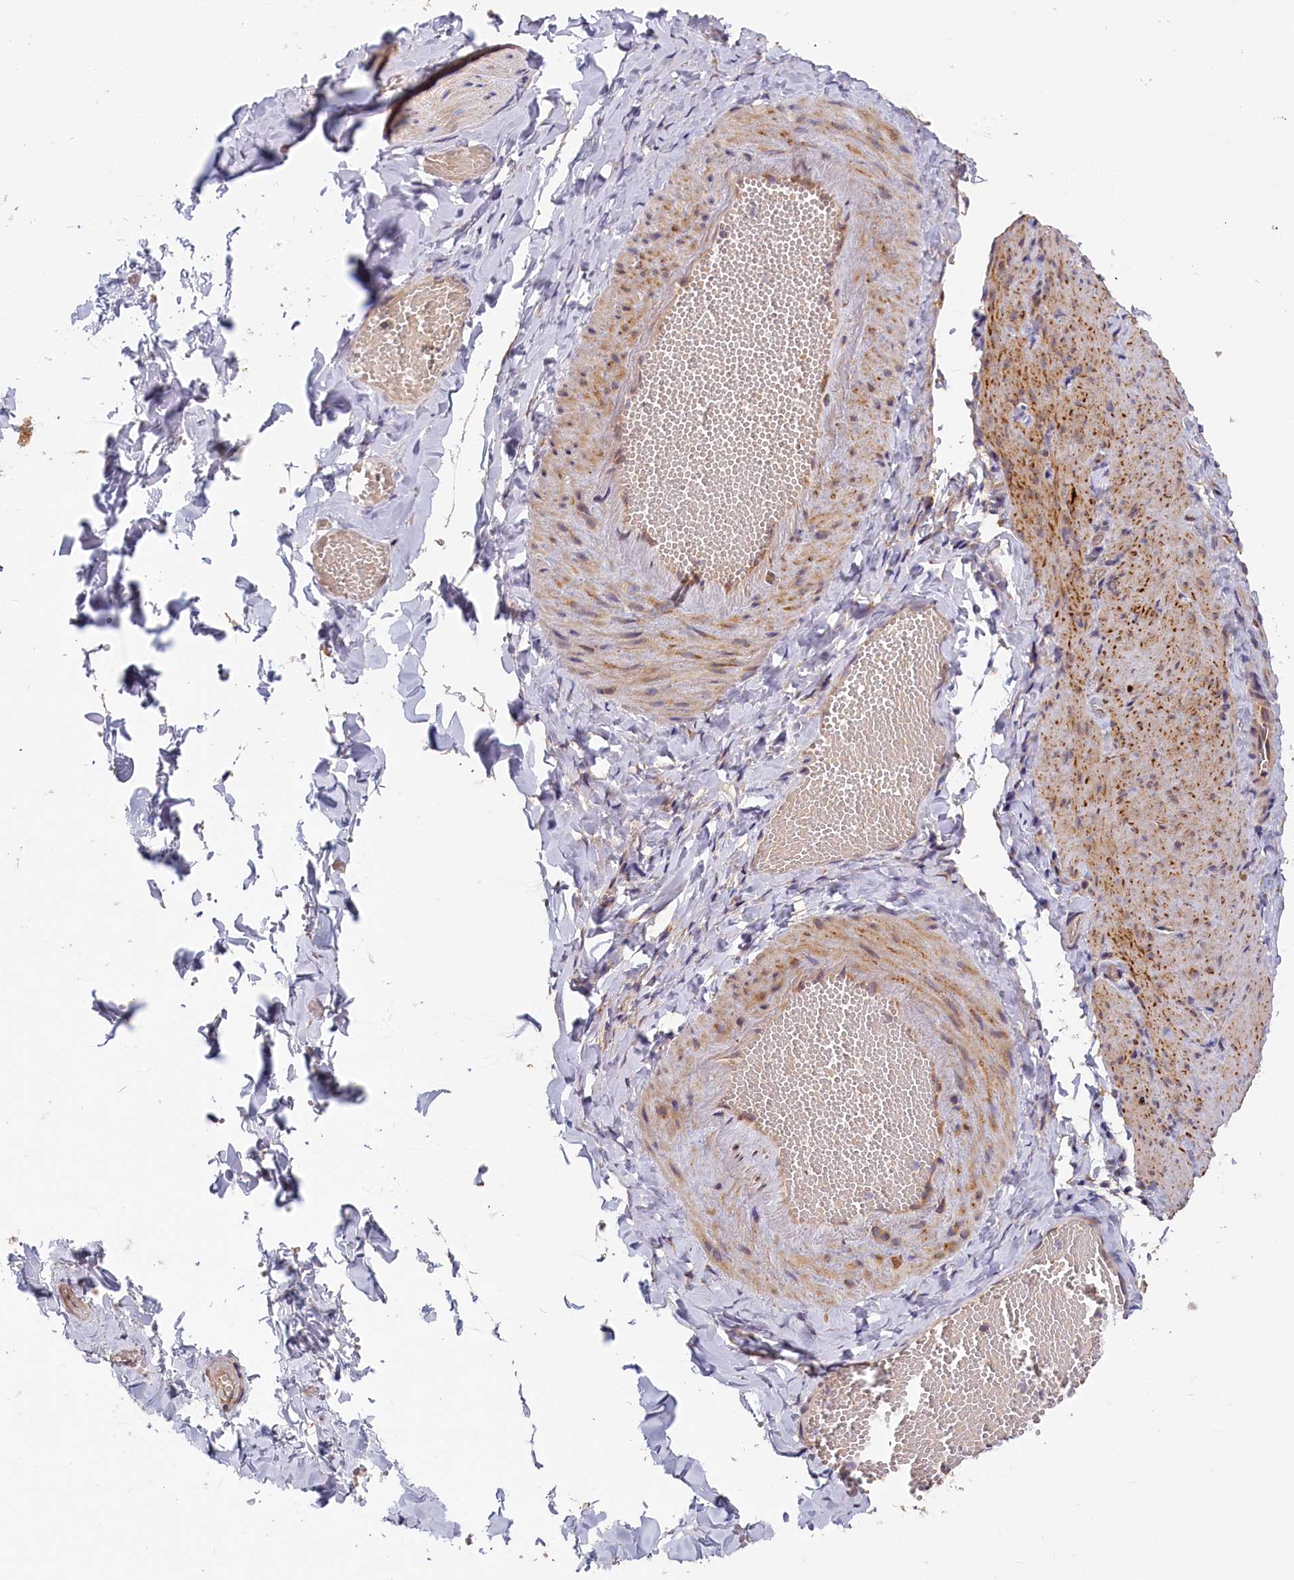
{"staining": {"intensity": "negative", "quantity": "none", "location": "none"}, "tissue": "adipose tissue", "cell_type": "Adipocytes", "image_type": "normal", "snomed": [{"axis": "morphology", "description": "Normal tissue, NOS"}, {"axis": "topography", "description": "Gallbladder"}, {"axis": "topography", "description": "Peripheral nerve tissue"}], "caption": "High magnification brightfield microscopy of normal adipose tissue stained with DAB (3,3'-diaminobenzidine) (brown) and counterstained with hematoxylin (blue): adipocytes show no significant positivity.", "gene": "CEP44", "patient": {"sex": "male", "age": 38}}